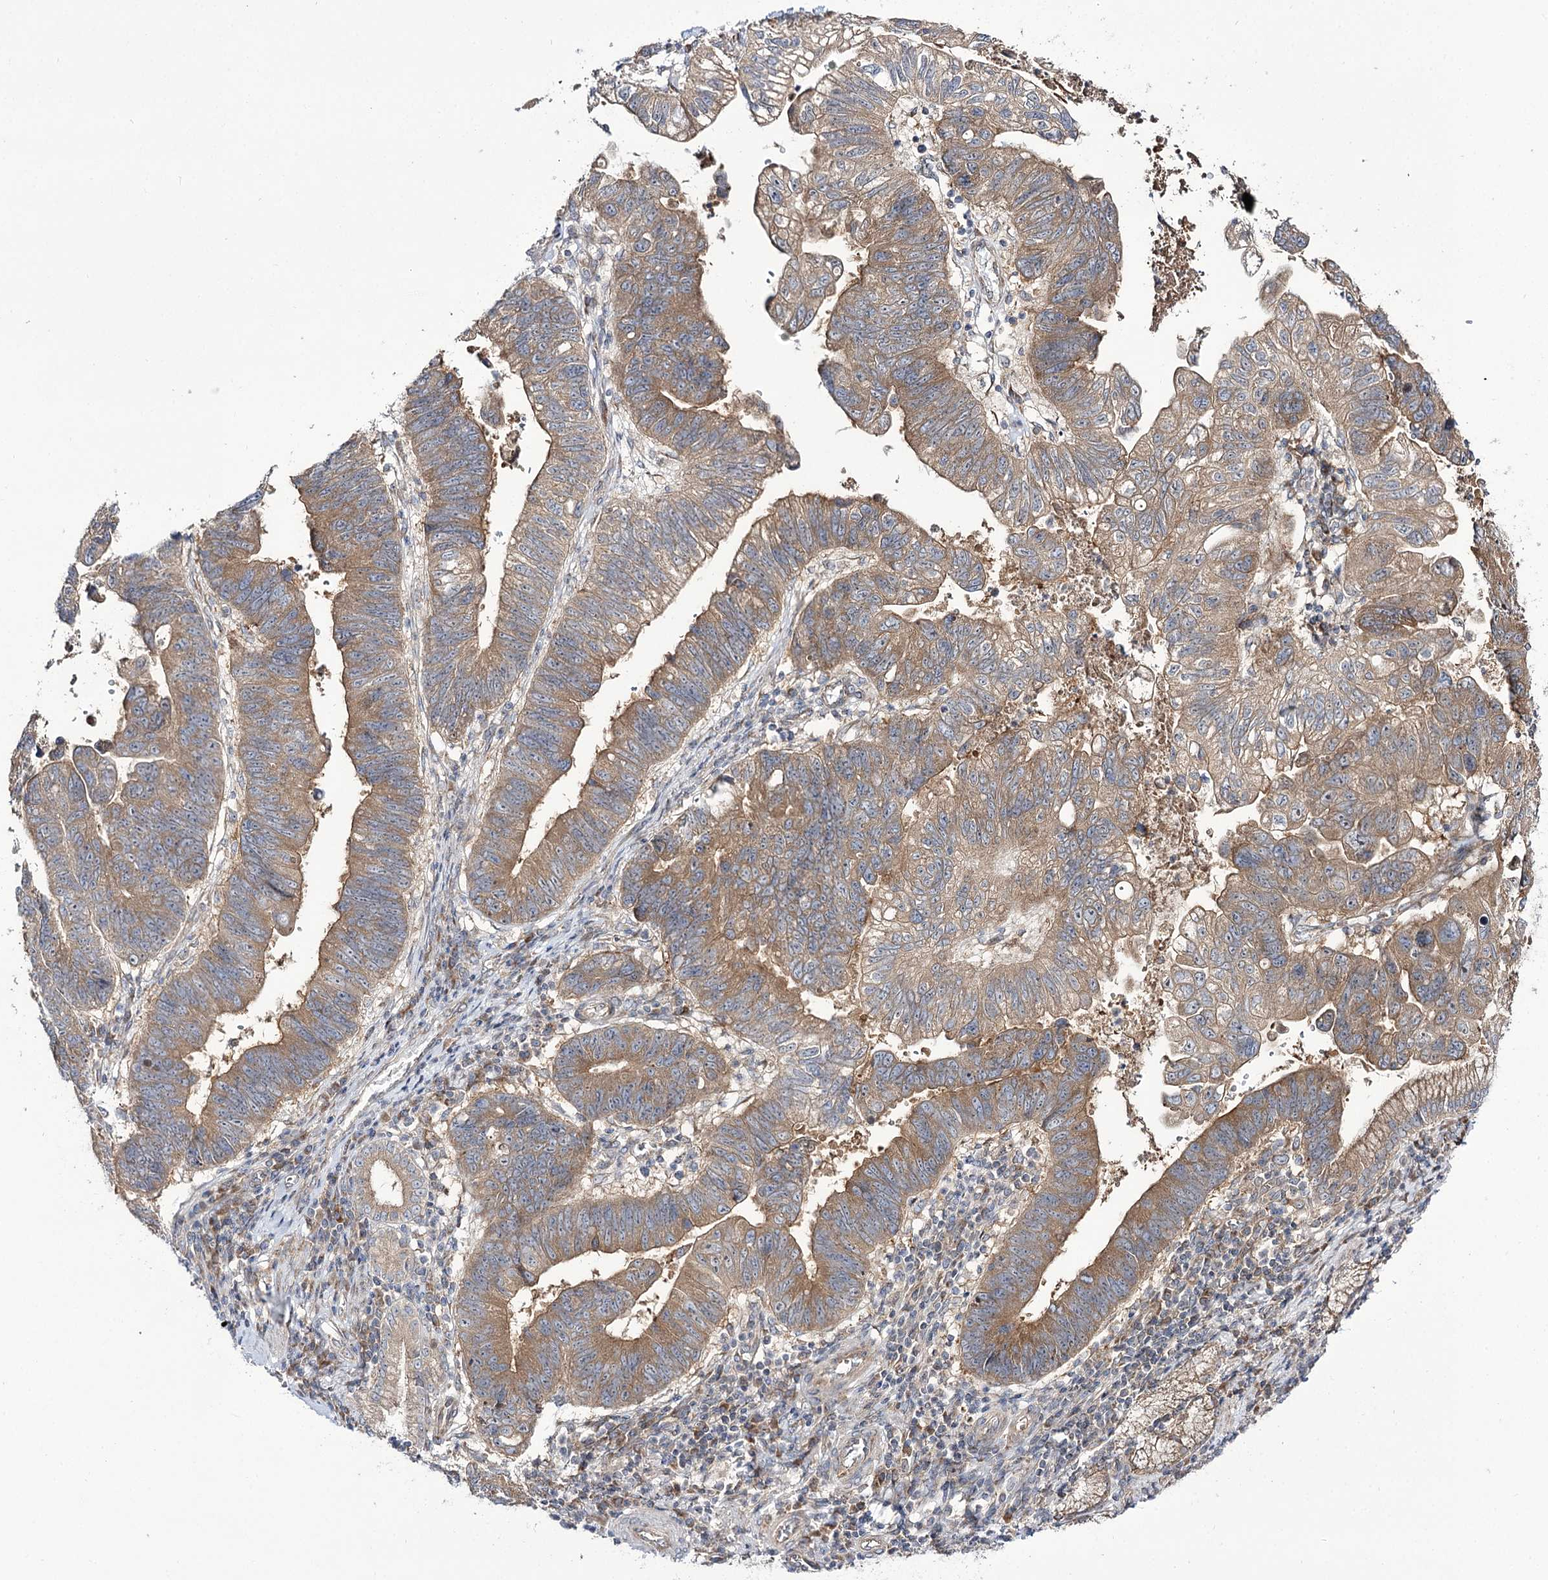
{"staining": {"intensity": "moderate", "quantity": ">75%", "location": "cytoplasmic/membranous"}, "tissue": "stomach cancer", "cell_type": "Tumor cells", "image_type": "cancer", "snomed": [{"axis": "morphology", "description": "Adenocarcinoma, NOS"}, {"axis": "topography", "description": "Stomach"}], "caption": "A medium amount of moderate cytoplasmic/membranous expression is seen in about >75% of tumor cells in adenocarcinoma (stomach) tissue.", "gene": "C11orf80", "patient": {"sex": "male", "age": 59}}